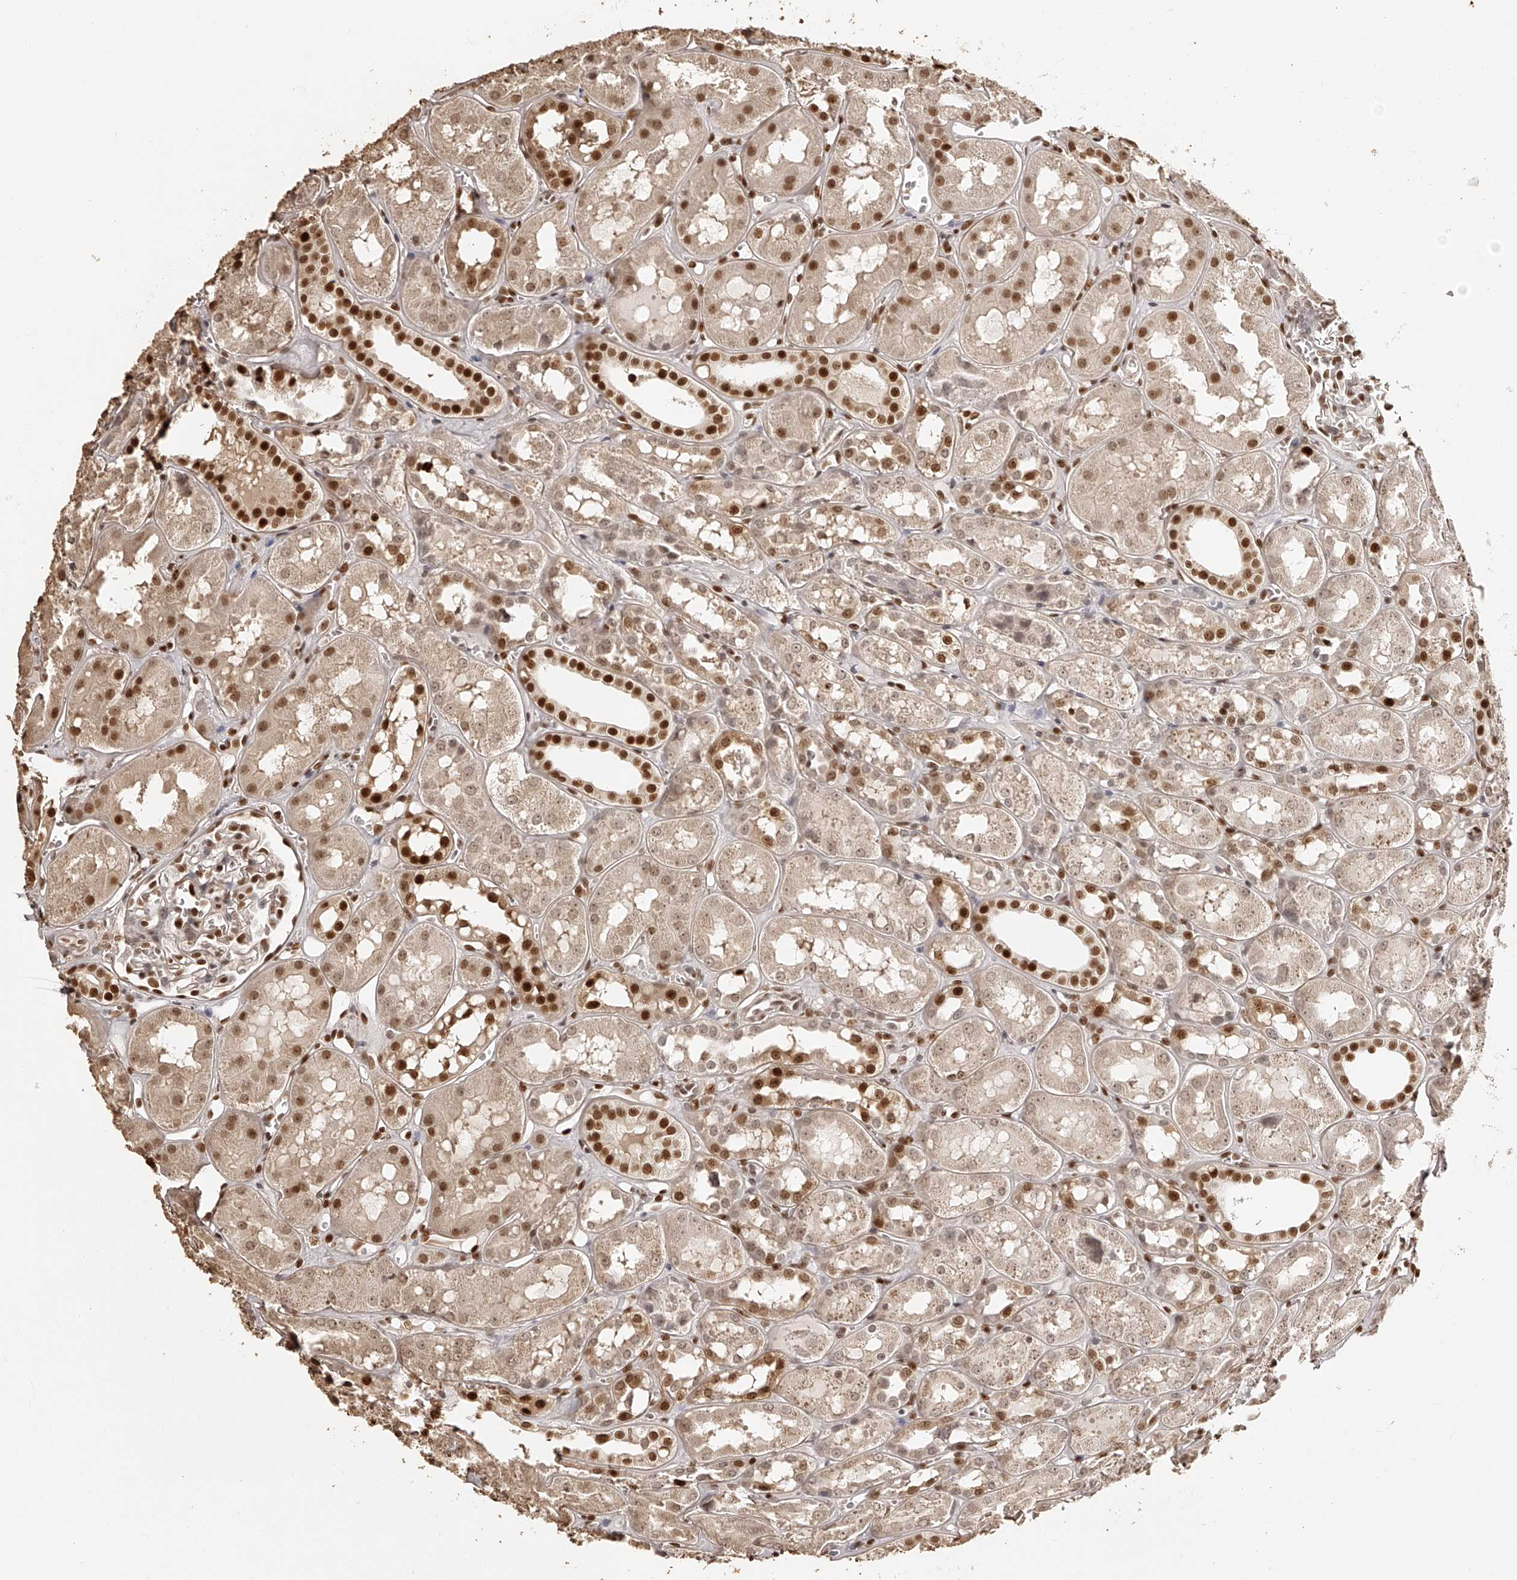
{"staining": {"intensity": "moderate", "quantity": ">75%", "location": "nuclear"}, "tissue": "kidney", "cell_type": "Cells in glomeruli", "image_type": "normal", "snomed": [{"axis": "morphology", "description": "Normal tissue, NOS"}, {"axis": "topography", "description": "Kidney"}], "caption": "A micrograph of human kidney stained for a protein shows moderate nuclear brown staining in cells in glomeruli.", "gene": "ZNF503", "patient": {"sex": "male", "age": 16}}